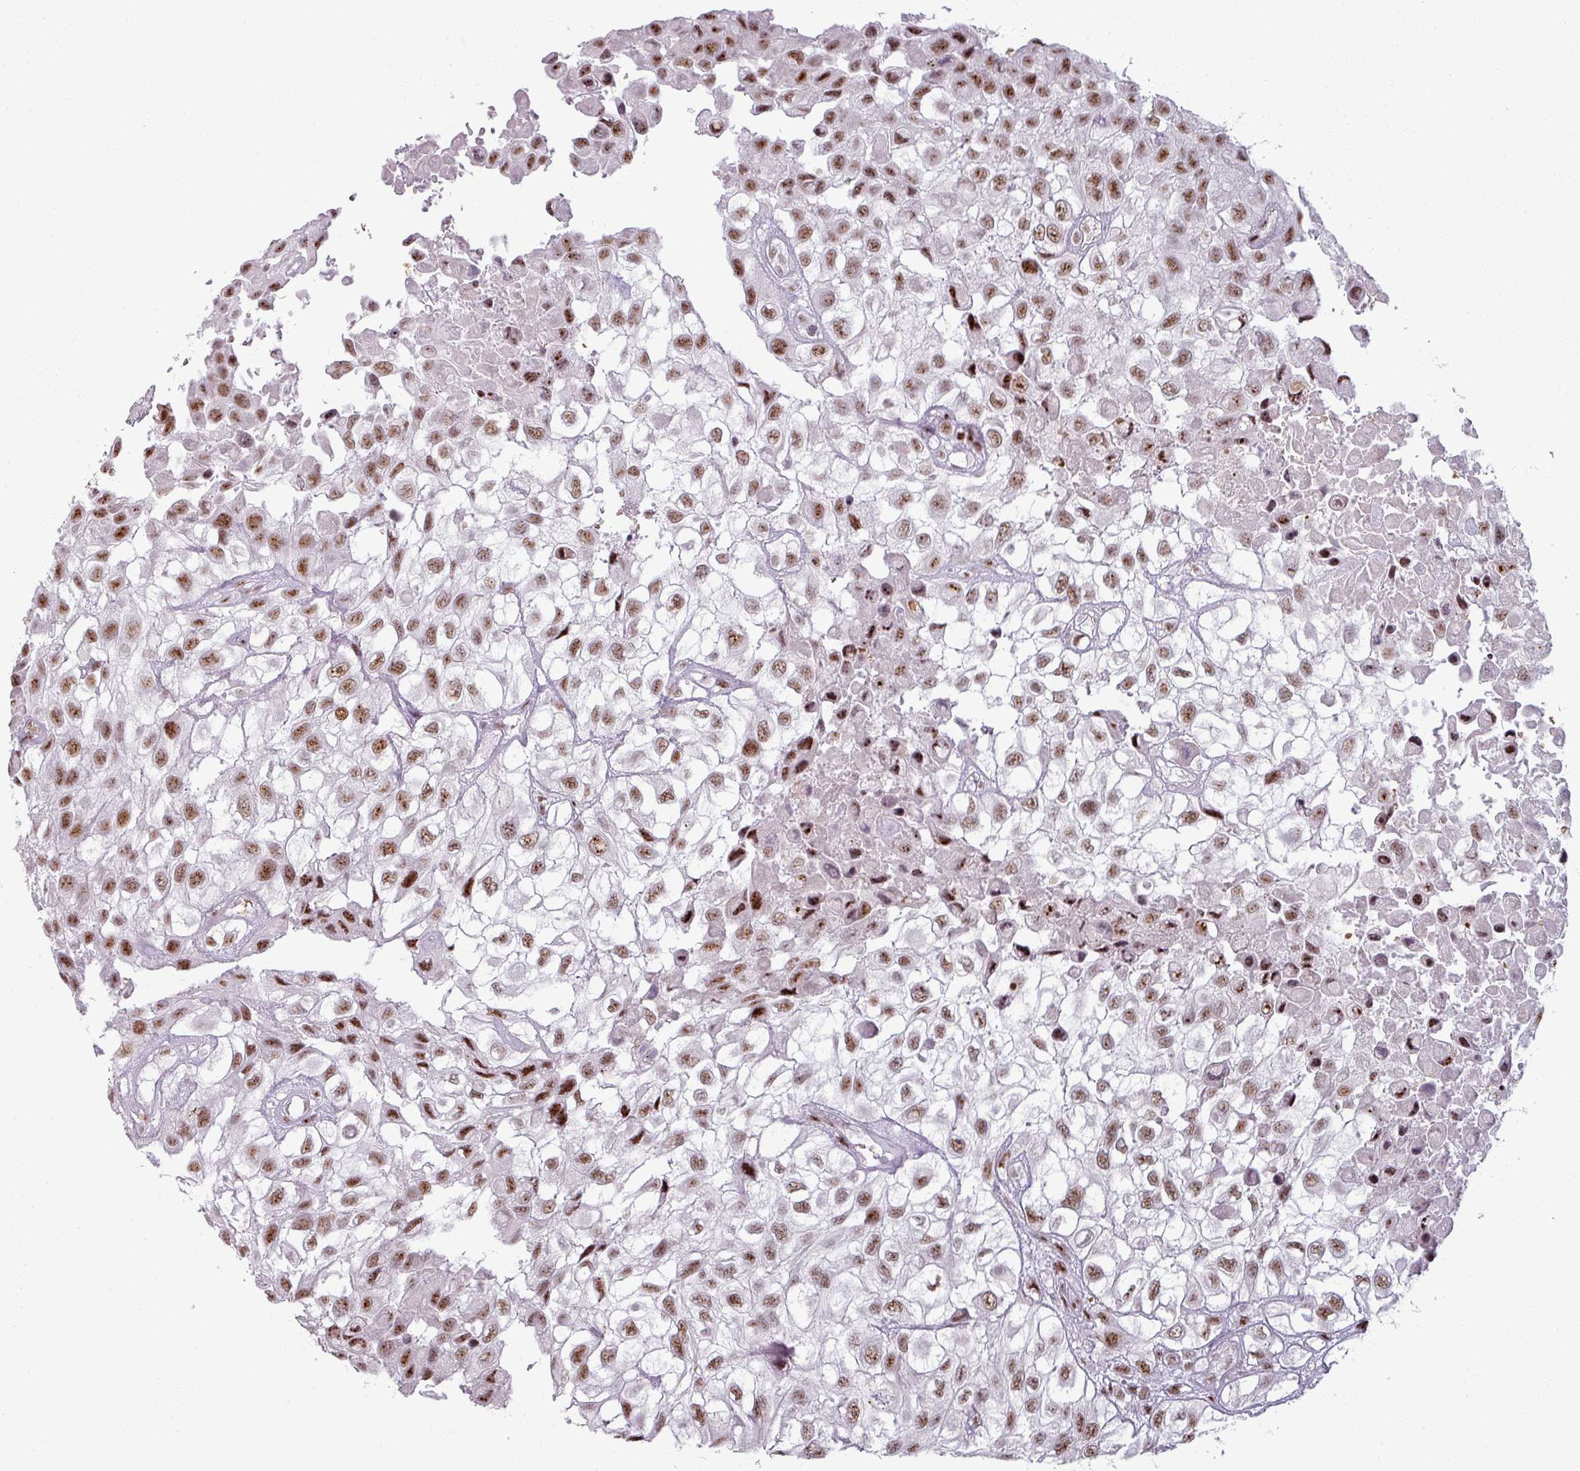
{"staining": {"intensity": "moderate", "quantity": ">75%", "location": "nuclear"}, "tissue": "urothelial cancer", "cell_type": "Tumor cells", "image_type": "cancer", "snomed": [{"axis": "morphology", "description": "Urothelial carcinoma, High grade"}, {"axis": "topography", "description": "Urinary bladder"}], "caption": "Immunohistochemical staining of human high-grade urothelial carcinoma demonstrates medium levels of moderate nuclear protein positivity in approximately >75% of tumor cells.", "gene": "NCOR1", "patient": {"sex": "male", "age": 56}}